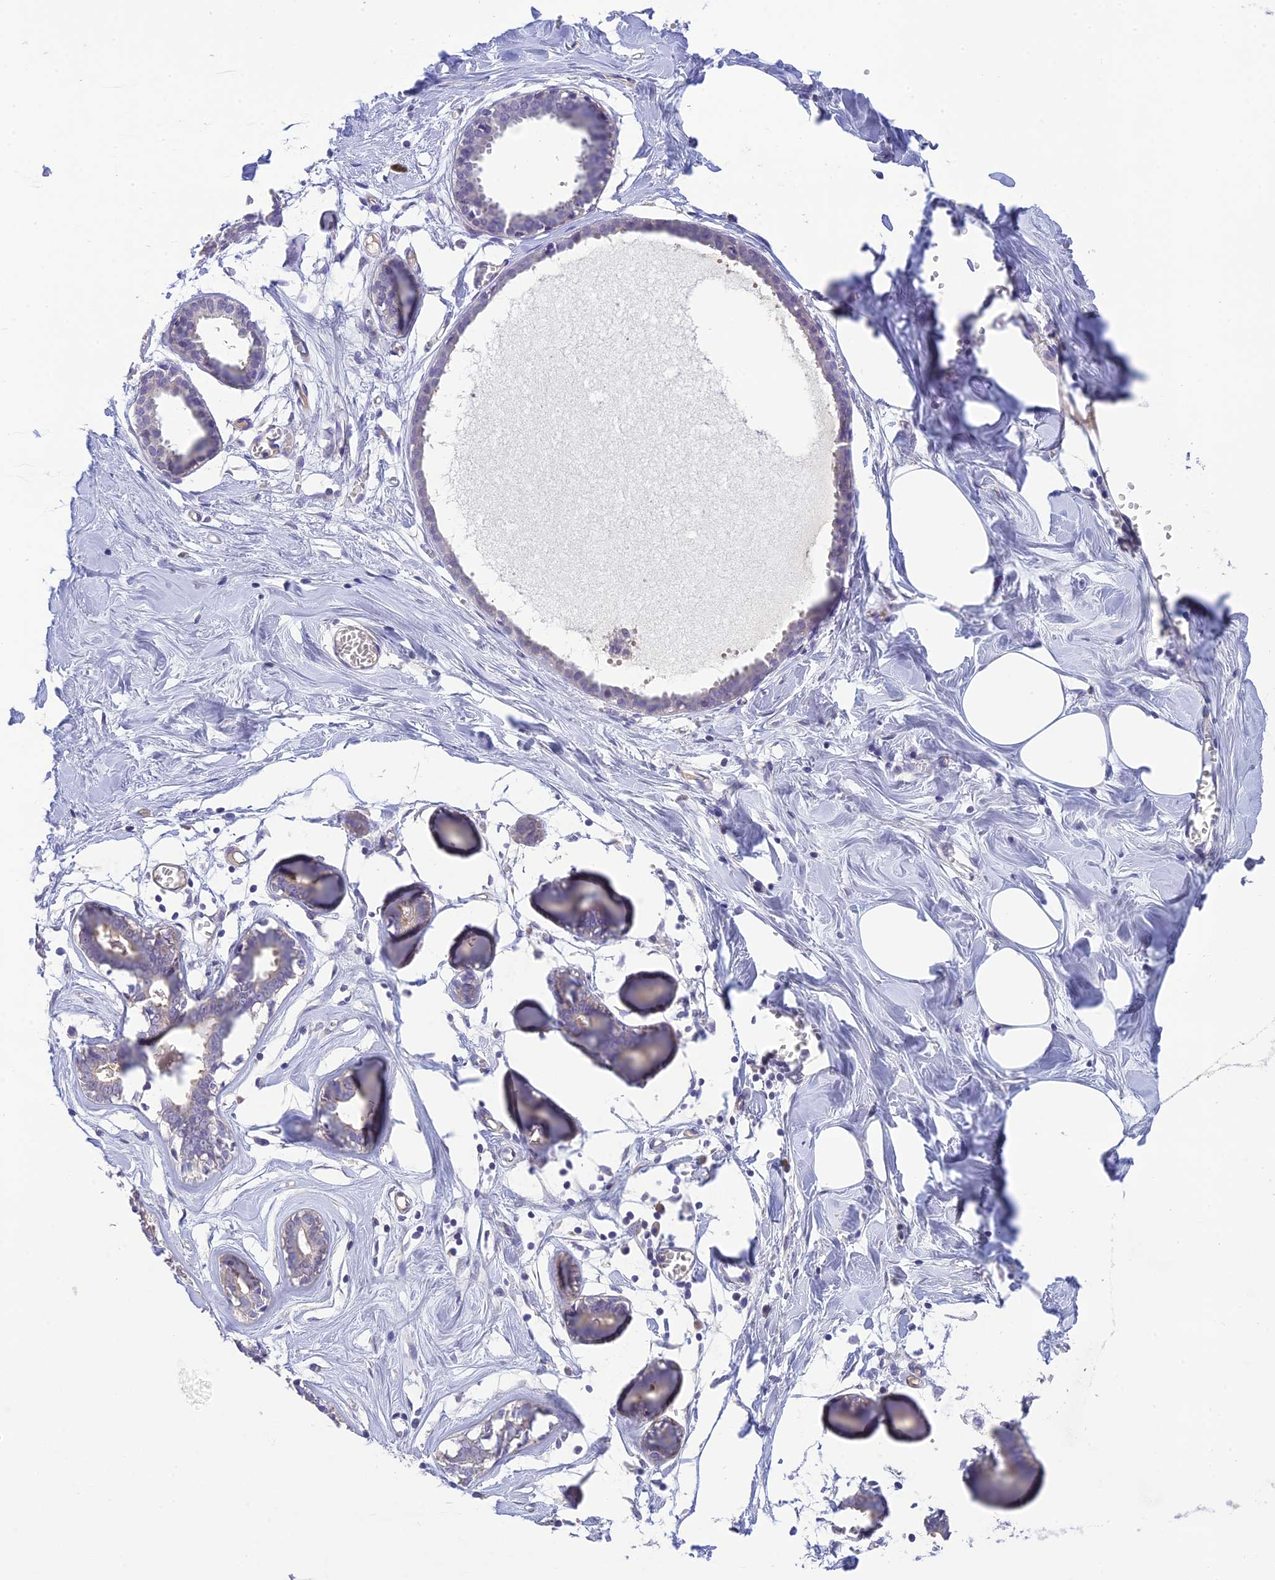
{"staining": {"intensity": "negative", "quantity": "none", "location": "none"}, "tissue": "breast", "cell_type": "Adipocytes", "image_type": "normal", "snomed": [{"axis": "morphology", "description": "Normal tissue, NOS"}, {"axis": "topography", "description": "Breast"}], "caption": "IHC of normal human breast demonstrates no expression in adipocytes.", "gene": "XPO7", "patient": {"sex": "female", "age": 27}}